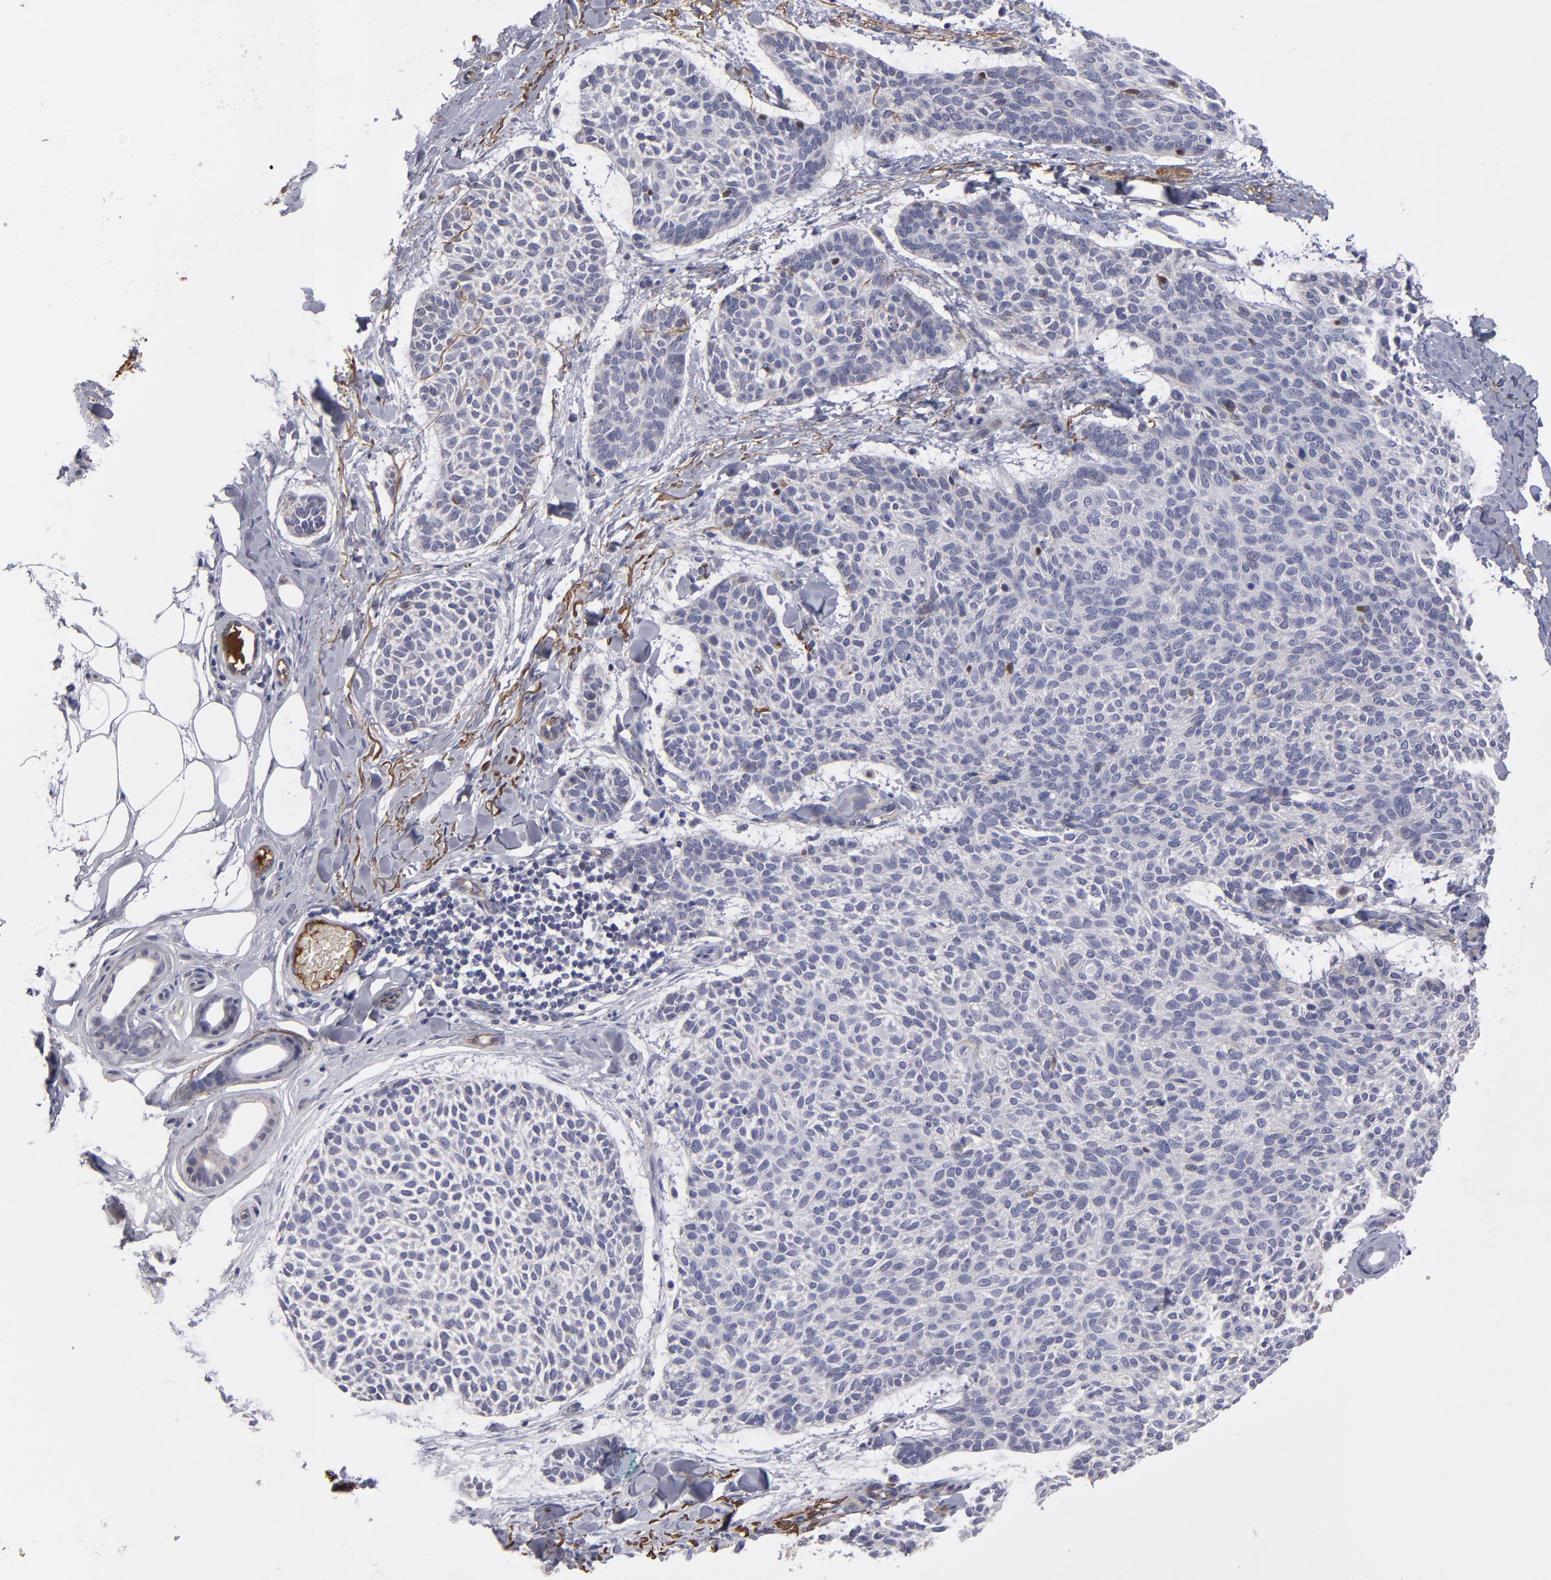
{"staining": {"intensity": "negative", "quantity": "none", "location": "none"}, "tissue": "skin cancer", "cell_type": "Tumor cells", "image_type": "cancer", "snomed": [{"axis": "morphology", "description": "Normal tissue, NOS"}, {"axis": "morphology", "description": "Basal cell carcinoma"}, {"axis": "topography", "description": "Skin"}], "caption": "A photomicrograph of skin basal cell carcinoma stained for a protein displays no brown staining in tumor cells.", "gene": "ITIH4", "patient": {"sex": "female", "age": 70}}